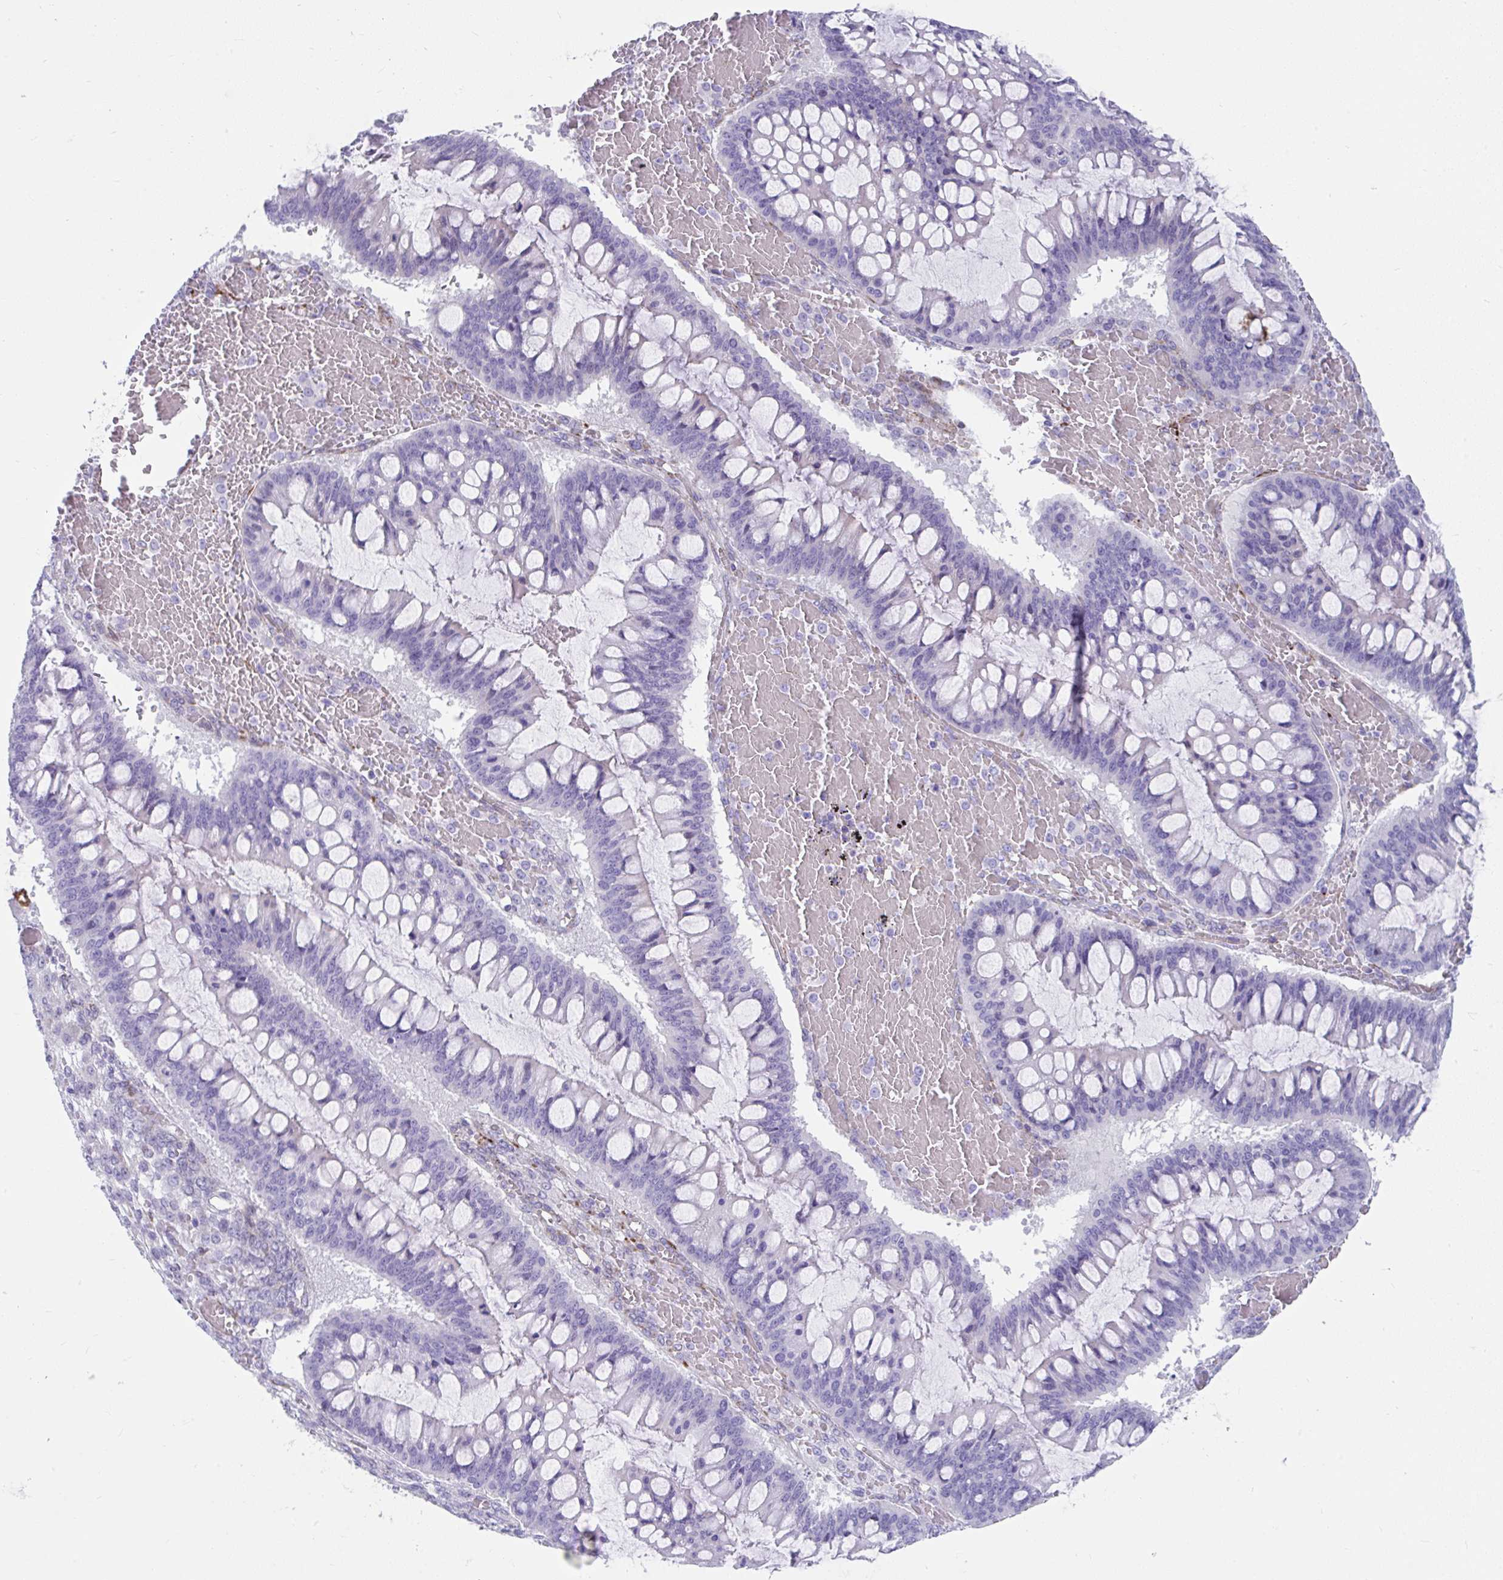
{"staining": {"intensity": "negative", "quantity": "none", "location": "none"}, "tissue": "ovarian cancer", "cell_type": "Tumor cells", "image_type": "cancer", "snomed": [{"axis": "morphology", "description": "Cystadenocarcinoma, mucinous, NOS"}, {"axis": "topography", "description": "Ovary"}], "caption": "This is an immunohistochemistry (IHC) photomicrograph of mucinous cystadenocarcinoma (ovarian). There is no expression in tumor cells.", "gene": "GRXCR2", "patient": {"sex": "female", "age": 73}}